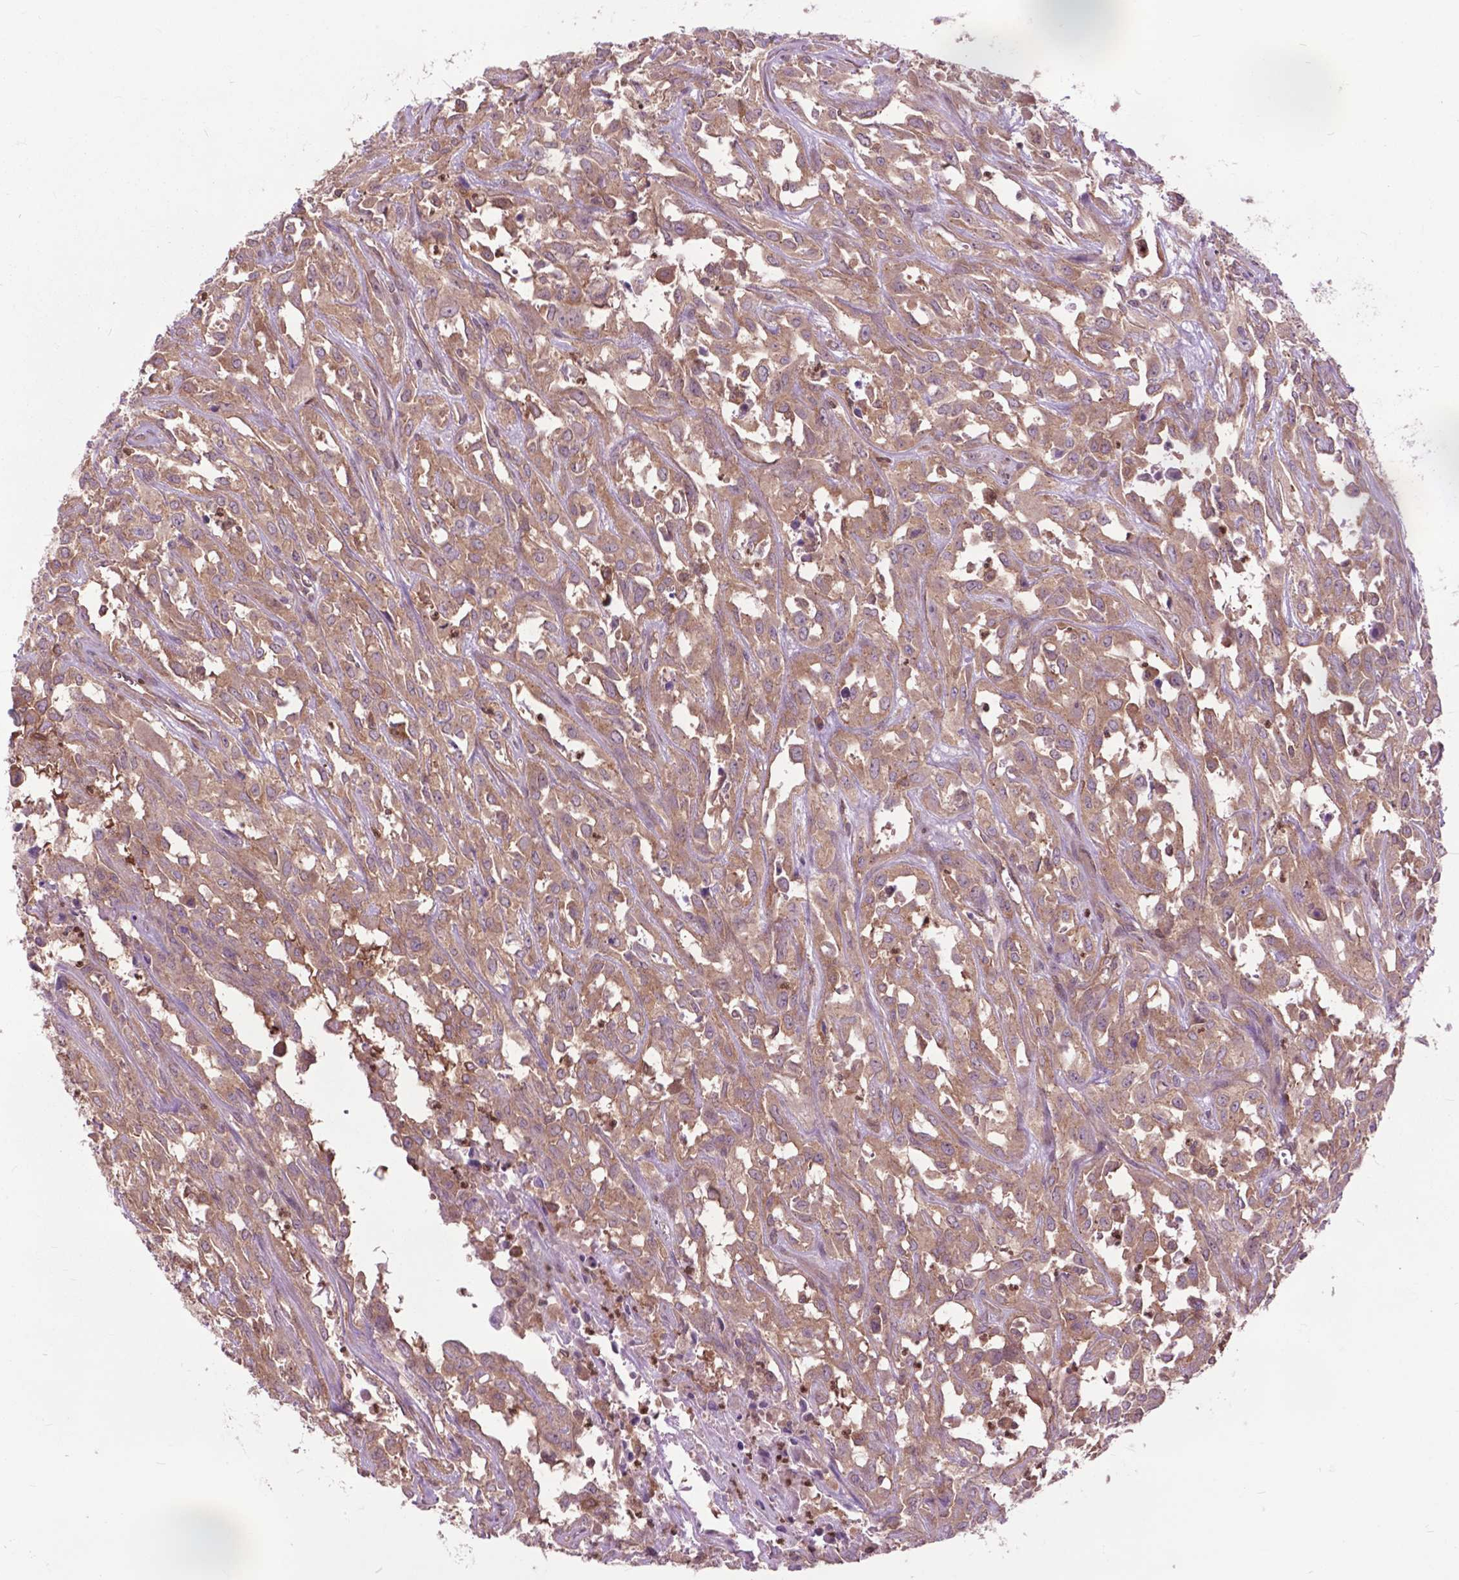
{"staining": {"intensity": "weak", "quantity": ">75%", "location": "cytoplasmic/membranous"}, "tissue": "urothelial cancer", "cell_type": "Tumor cells", "image_type": "cancer", "snomed": [{"axis": "morphology", "description": "Urothelial carcinoma, High grade"}, {"axis": "topography", "description": "Urinary bladder"}], "caption": "IHC image of neoplastic tissue: urothelial cancer stained using immunohistochemistry (IHC) reveals low levels of weak protein expression localized specifically in the cytoplasmic/membranous of tumor cells, appearing as a cytoplasmic/membranous brown color.", "gene": "ARAF", "patient": {"sex": "male", "age": 67}}